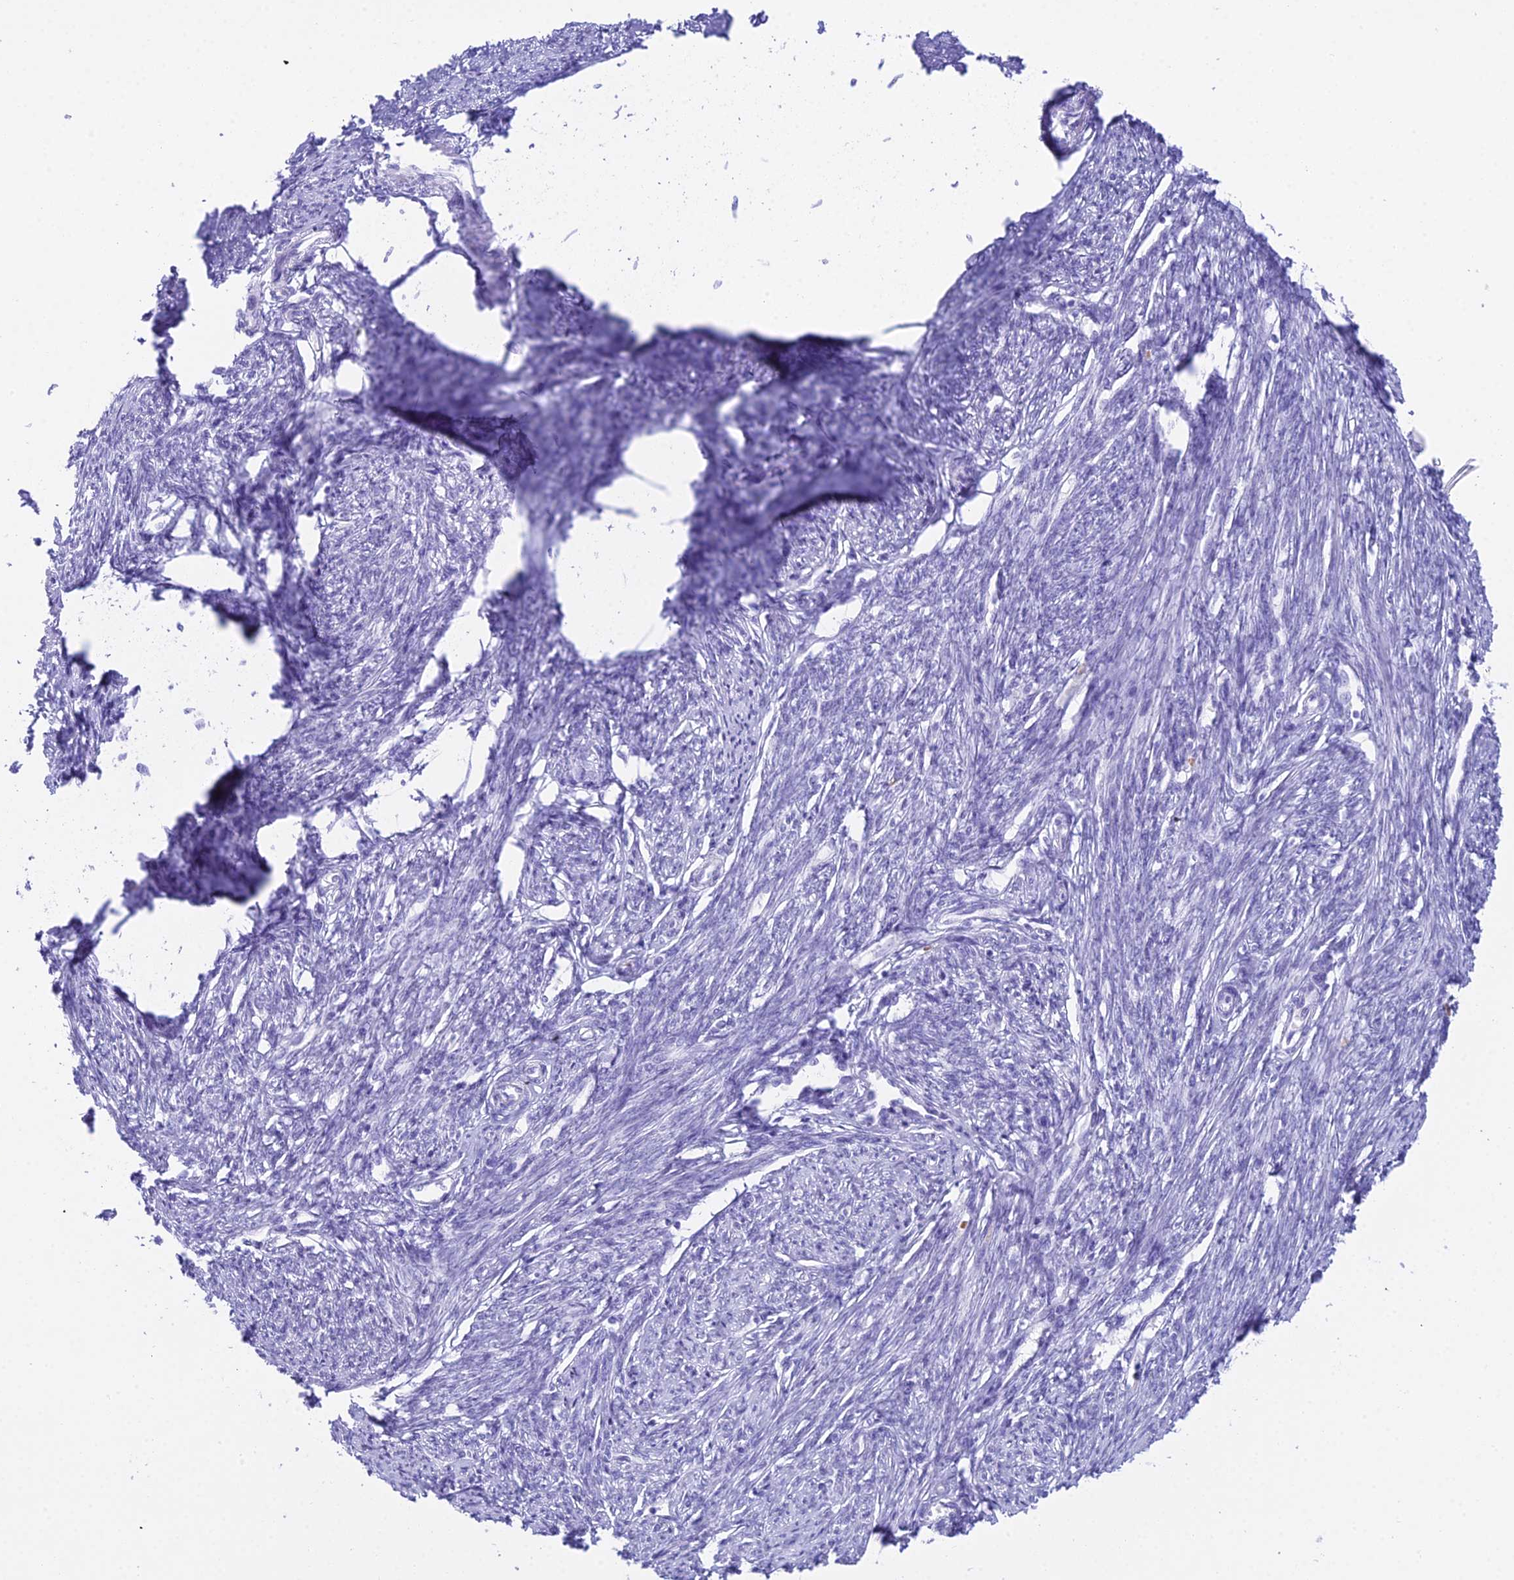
{"staining": {"intensity": "negative", "quantity": "none", "location": "none"}, "tissue": "smooth muscle", "cell_type": "Smooth muscle cells", "image_type": "normal", "snomed": [{"axis": "morphology", "description": "Normal tissue, NOS"}, {"axis": "topography", "description": "Smooth muscle"}, {"axis": "topography", "description": "Uterus"}], "caption": "Immunohistochemical staining of benign human smooth muscle shows no significant staining in smooth muscle cells. (DAB (3,3'-diaminobenzidine) IHC with hematoxylin counter stain).", "gene": "RNPS1", "patient": {"sex": "female", "age": 59}}